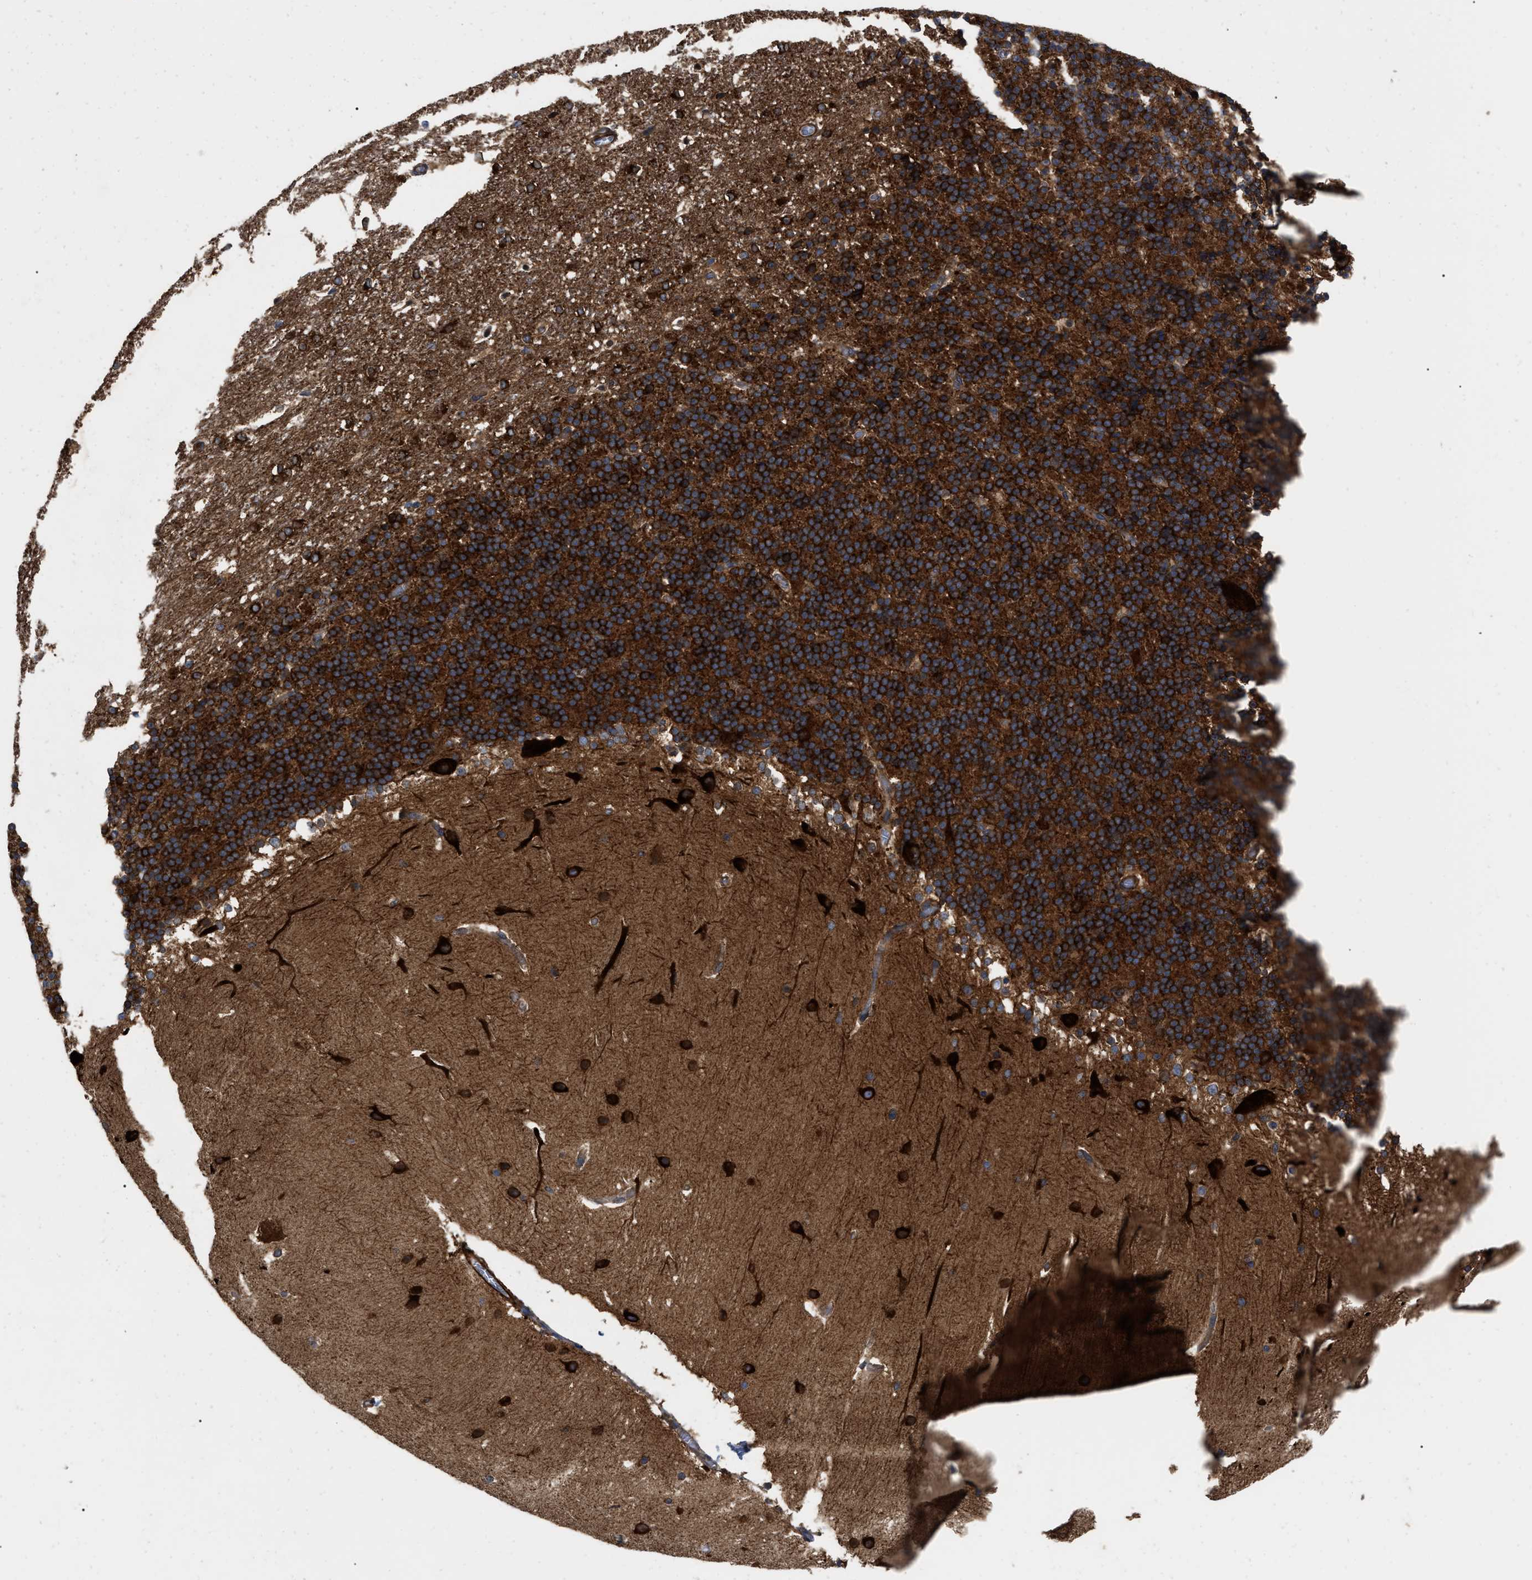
{"staining": {"intensity": "strong", "quantity": ">75%", "location": "cytoplasmic/membranous"}, "tissue": "cerebellum", "cell_type": "Cells in granular layer", "image_type": "normal", "snomed": [{"axis": "morphology", "description": "Normal tissue, NOS"}, {"axis": "topography", "description": "Cerebellum"}], "caption": "Immunohistochemistry (DAB) staining of normal human cerebellum demonstrates strong cytoplasmic/membranous protein staining in about >75% of cells in granular layer. Ihc stains the protein of interest in brown and the nuclei are stained blue.", "gene": "RABEP1", "patient": {"sex": "female", "age": 19}}